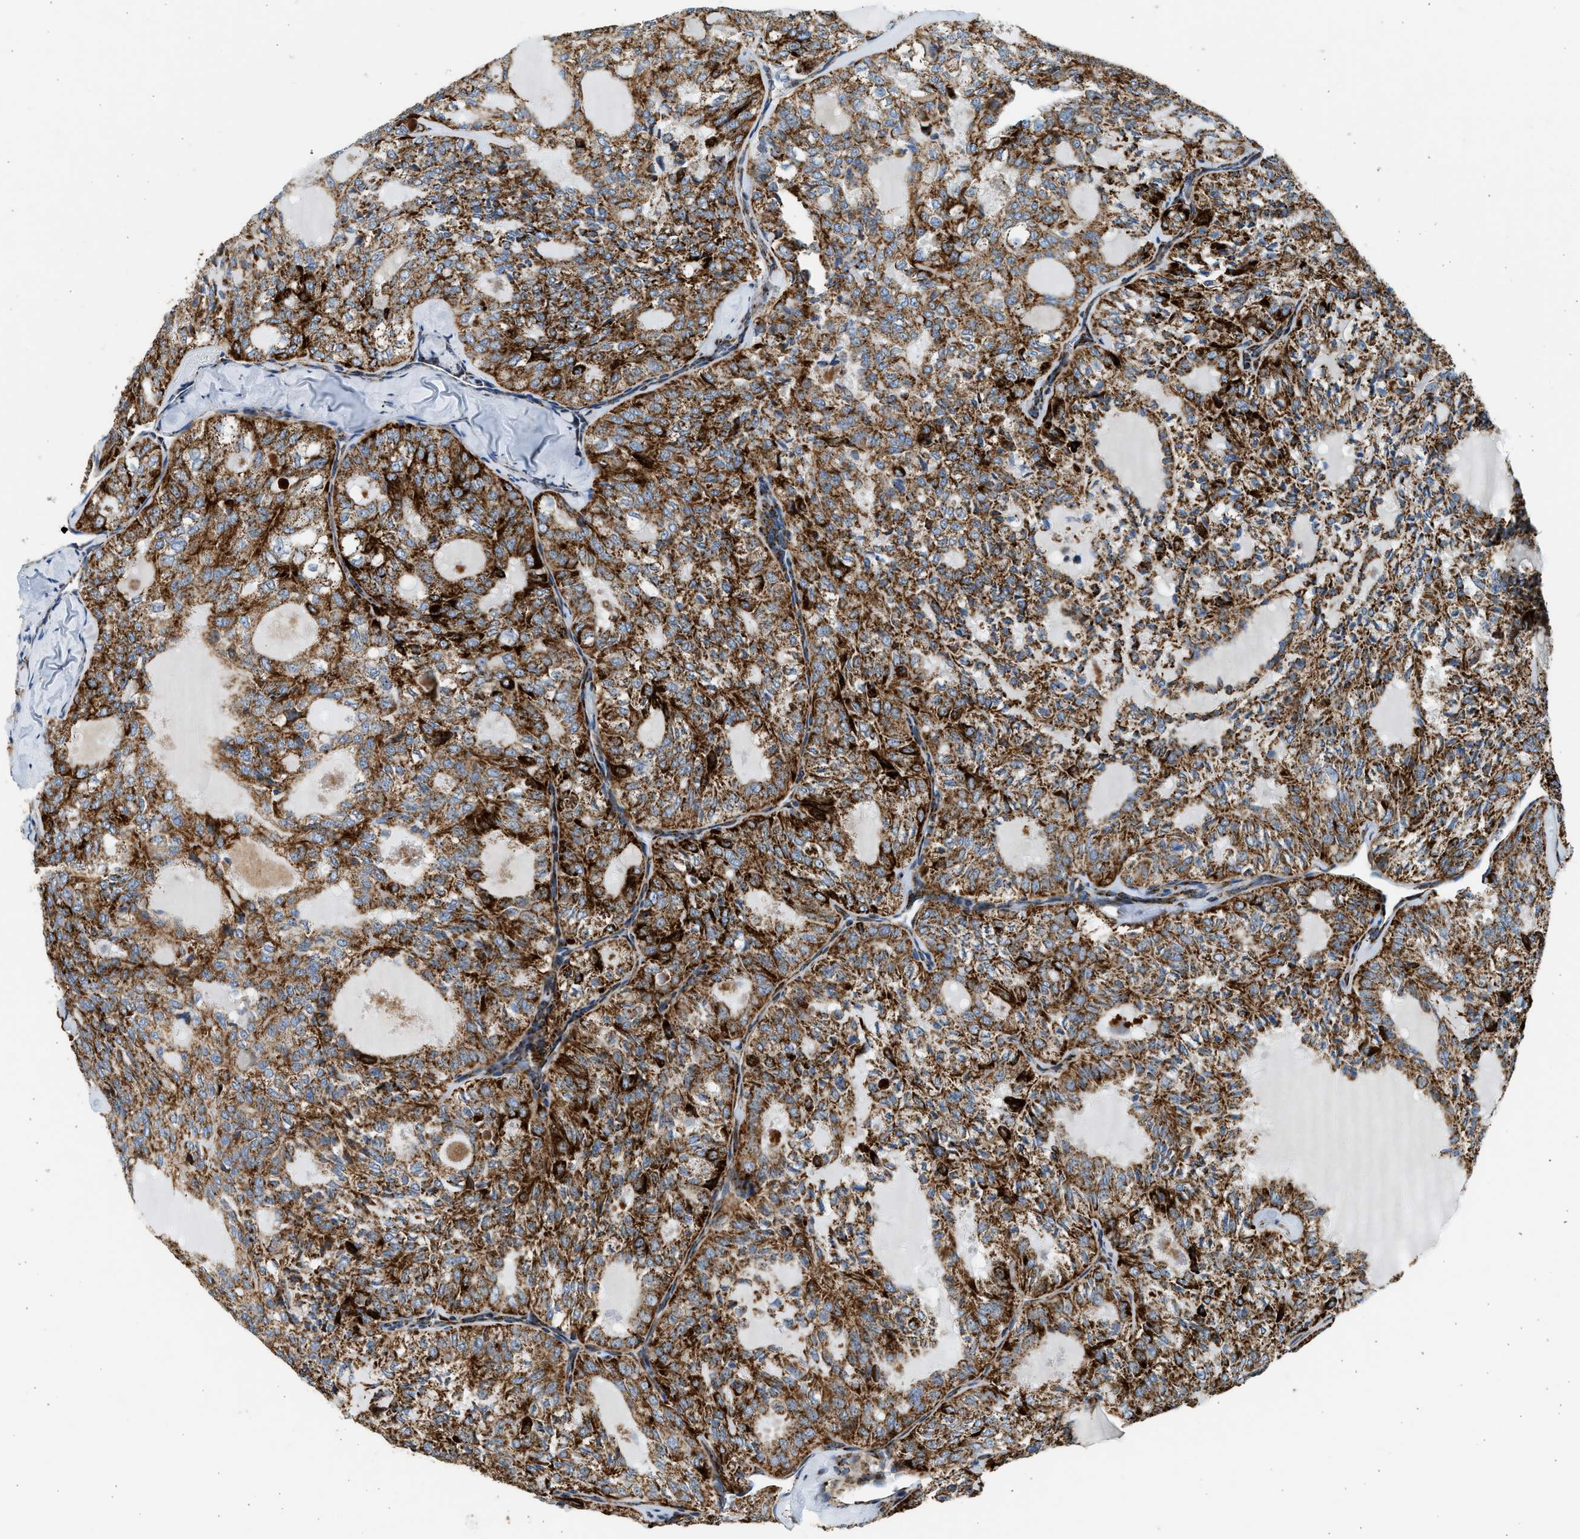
{"staining": {"intensity": "strong", "quantity": ">75%", "location": "cytoplasmic/membranous"}, "tissue": "thyroid cancer", "cell_type": "Tumor cells", "image_type": "cancer", "snomed": [{"axis": "morphology", "description": "Follicular adenoma carcinoma, NOS"}, {"axis": "topography", "description": "Thyroid gland"}], "caption": "Immunohistochemical staining of human follicular adenoma carcinoma (thyroid) reveals strong cytoplasmic/membranous protein positivity in about >75% of tumor cells.", "gene": "KCNMB3", "patient": {"sex": "male", "age": 75}}